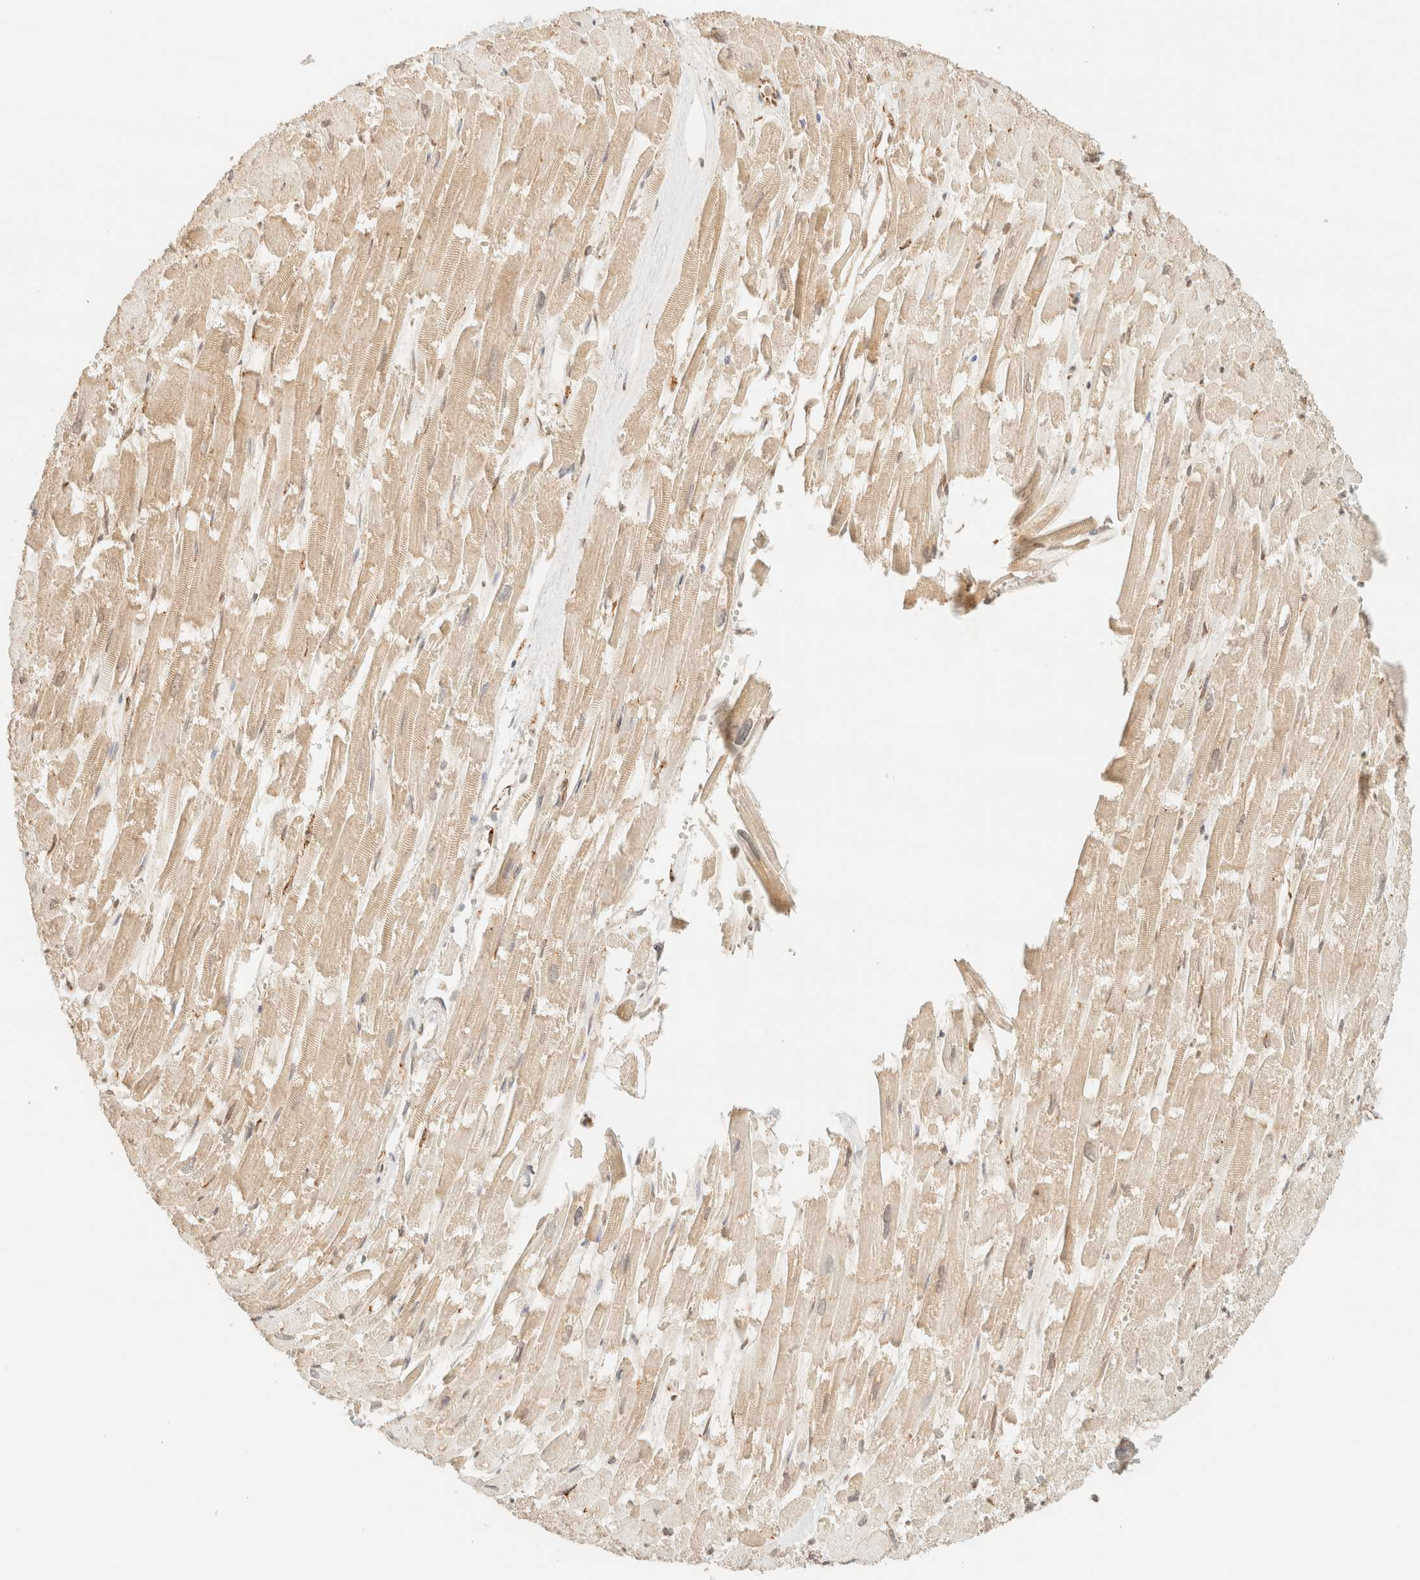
{"staining": {"intensity": "weak", "quantity": ">75%", "location": "cytoplasmic/membranous"}, "tissue": "heart muscle", "cell_type": "Cardiomyocytes", "image_type": "normal", "snomed": [{"axis": "morphology", "description": "Normal tissue, NOS"}, {"axis": "topography", "description": "Heart"}], "caption": "This image demonstrates immunohistochemistry (IHC) staining of normal heart muscle, with low weak cytoplasmic/membranous expression in approximately >75% of cardiomyocytes.", "gene": "SPARCL1", "patient": {"sex": "male", "age": 54}}